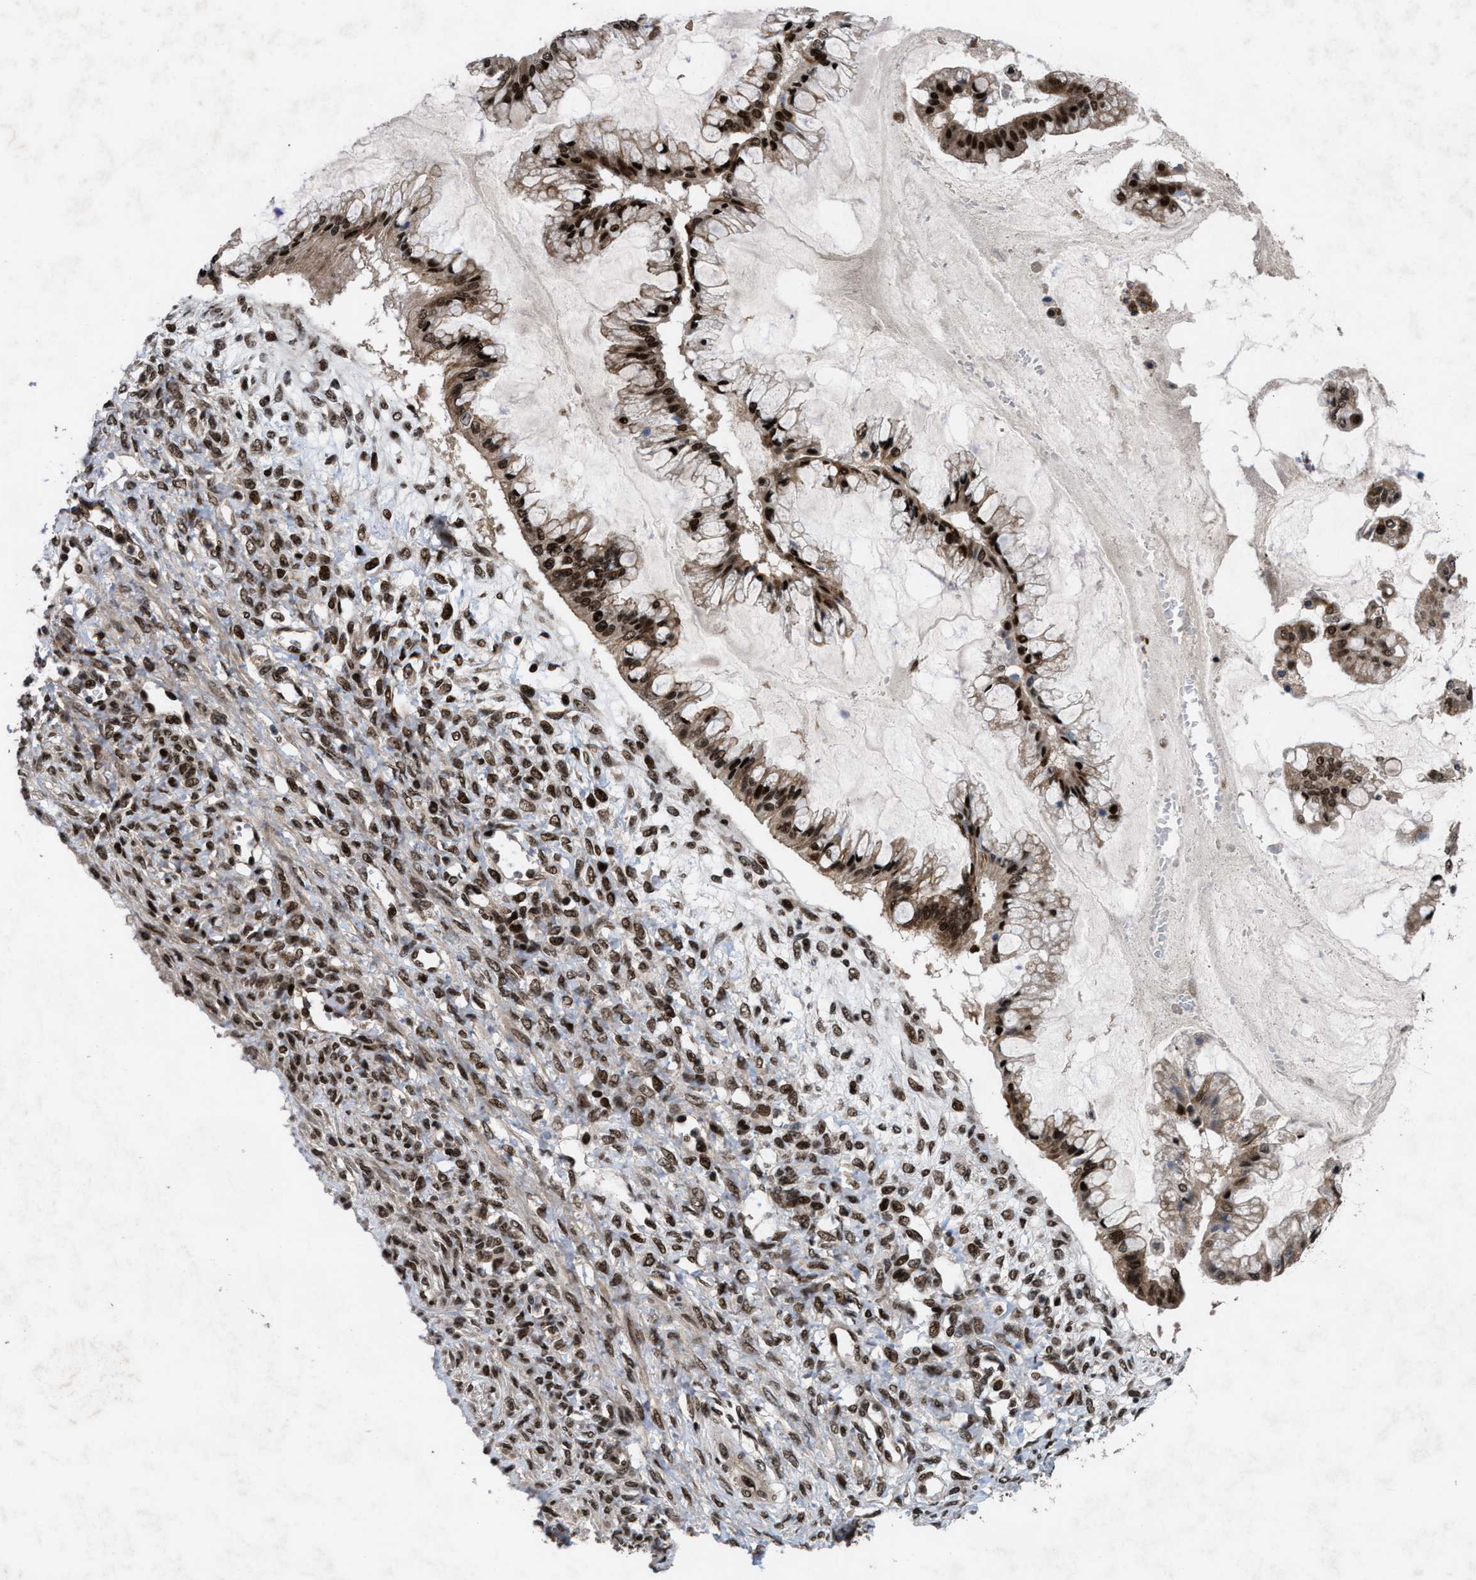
{"staining": {"intensity": "strong", "quantity": ">75%", "location": "nuclear"}, "tissue": "ovarian cancer", "cell_type": "Tumor cells", "image_type": "cancer", "snomed": [{"axis": "morphology", "description": "Cystadenocarcinoma, mucinous, NOS"}, {"axis": "topography", "description": "Ovary"}], "caption": "An IHC micrograph of tumor tissue is shown. Protein staining in brown labels strong nuclear positivity in ovarian mucinous cystadenocarcinoma within tumor cells. Using DAB (brown) and hematoxylin (blue) stains, captured at high magnification using brightfield microscopy.", "gene": "WIZ", "patient": {"sex": "female", "age": 73}}